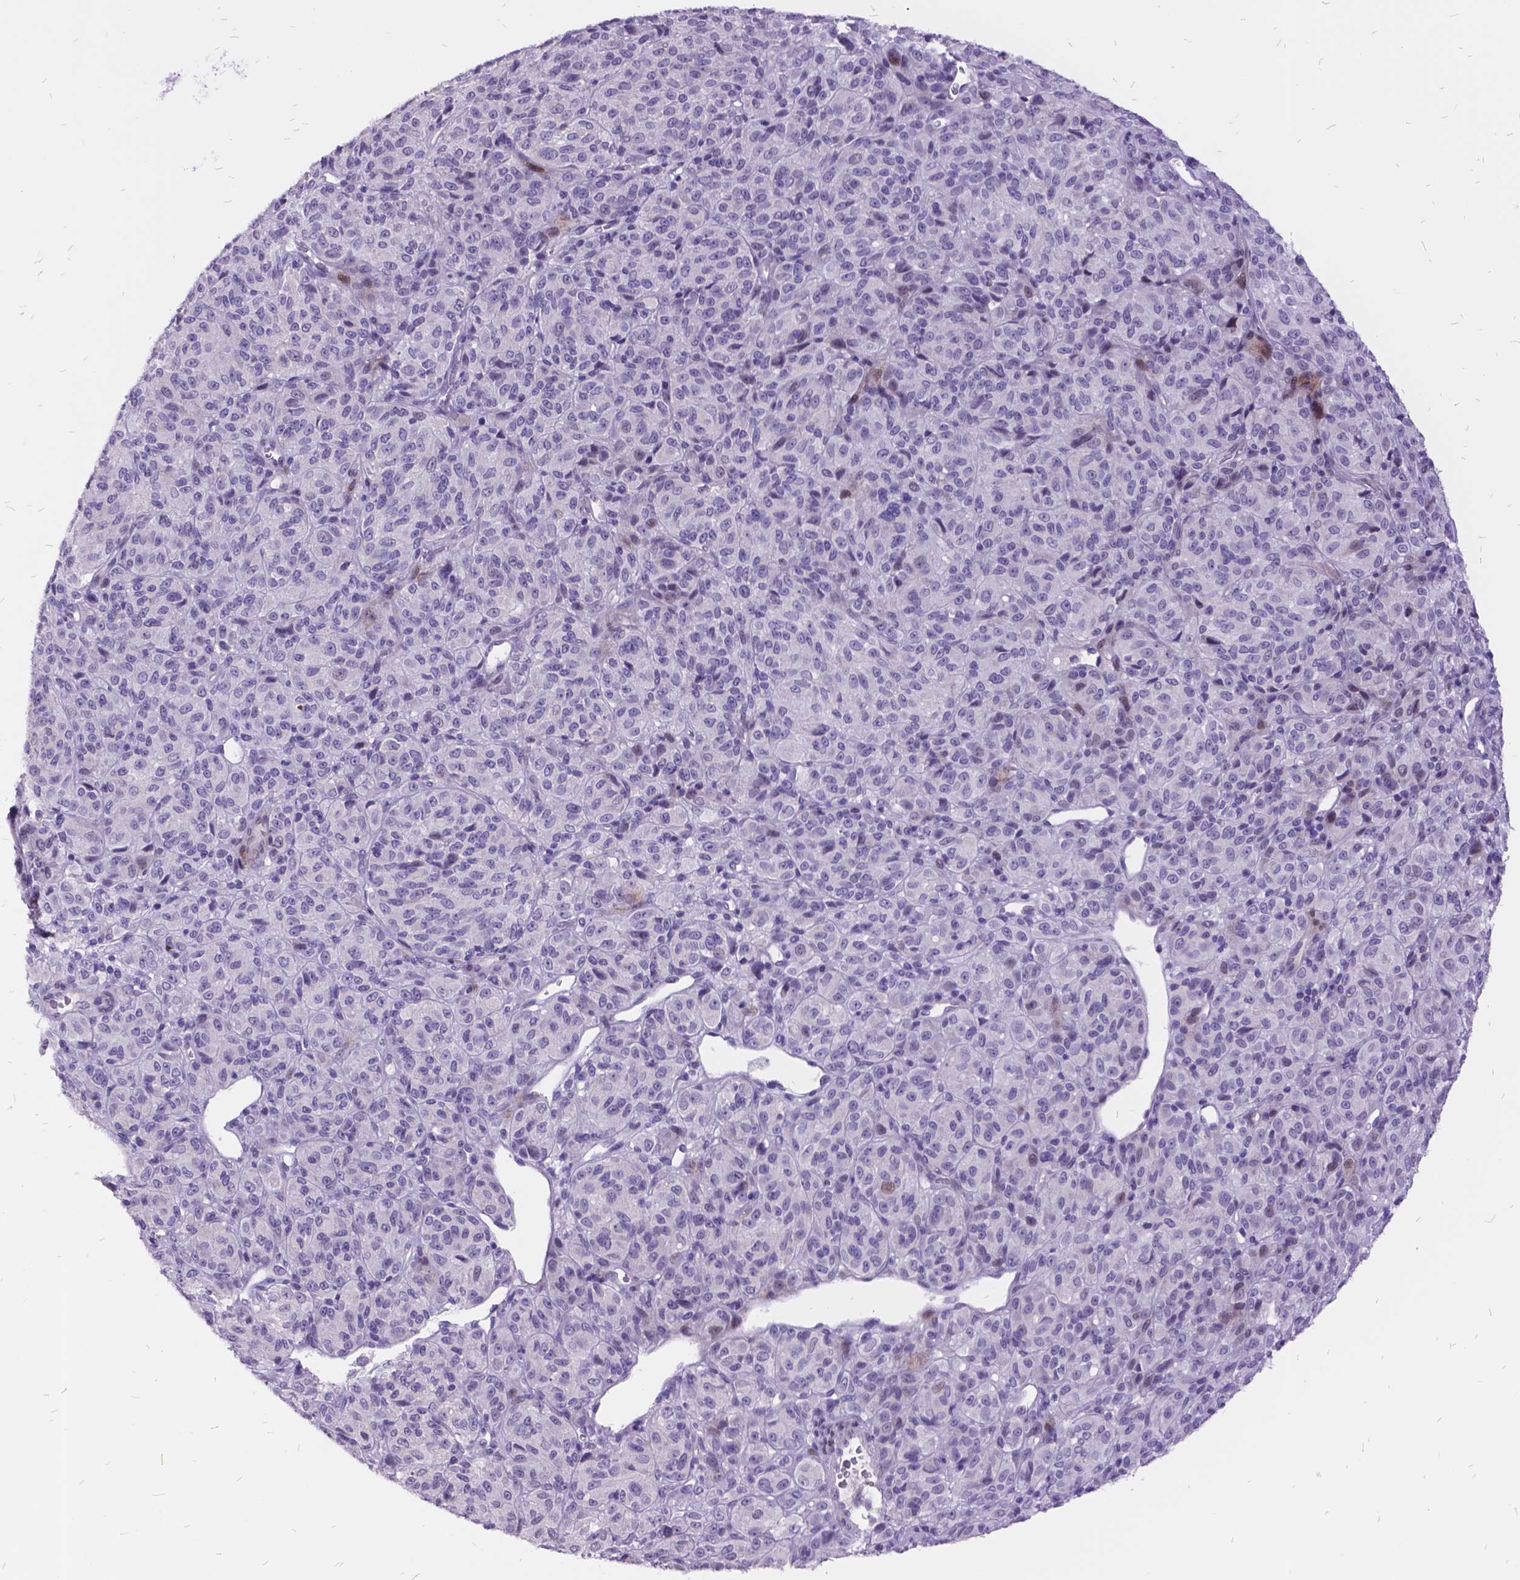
{"staining": {"intensity": "negative", "quantity": "none", "location": "none"}, "tissue": "melanoma", "cell_type": "Tumor cells", "image_type": "cancer", "snomed": [{"axis": "morphology", "description": "Malignant melanoma, Metastatic site"}, {"axis": "topography", "description": "Brain"}], "caption": "IHC micrograph of neoplastic tissue: human malignant melanoma (metastatic site) stained with DAB shows no significant protein staining in tumor cells.", "gene": "ITGB6", "patient": {"sex": "female", "age": 56}}